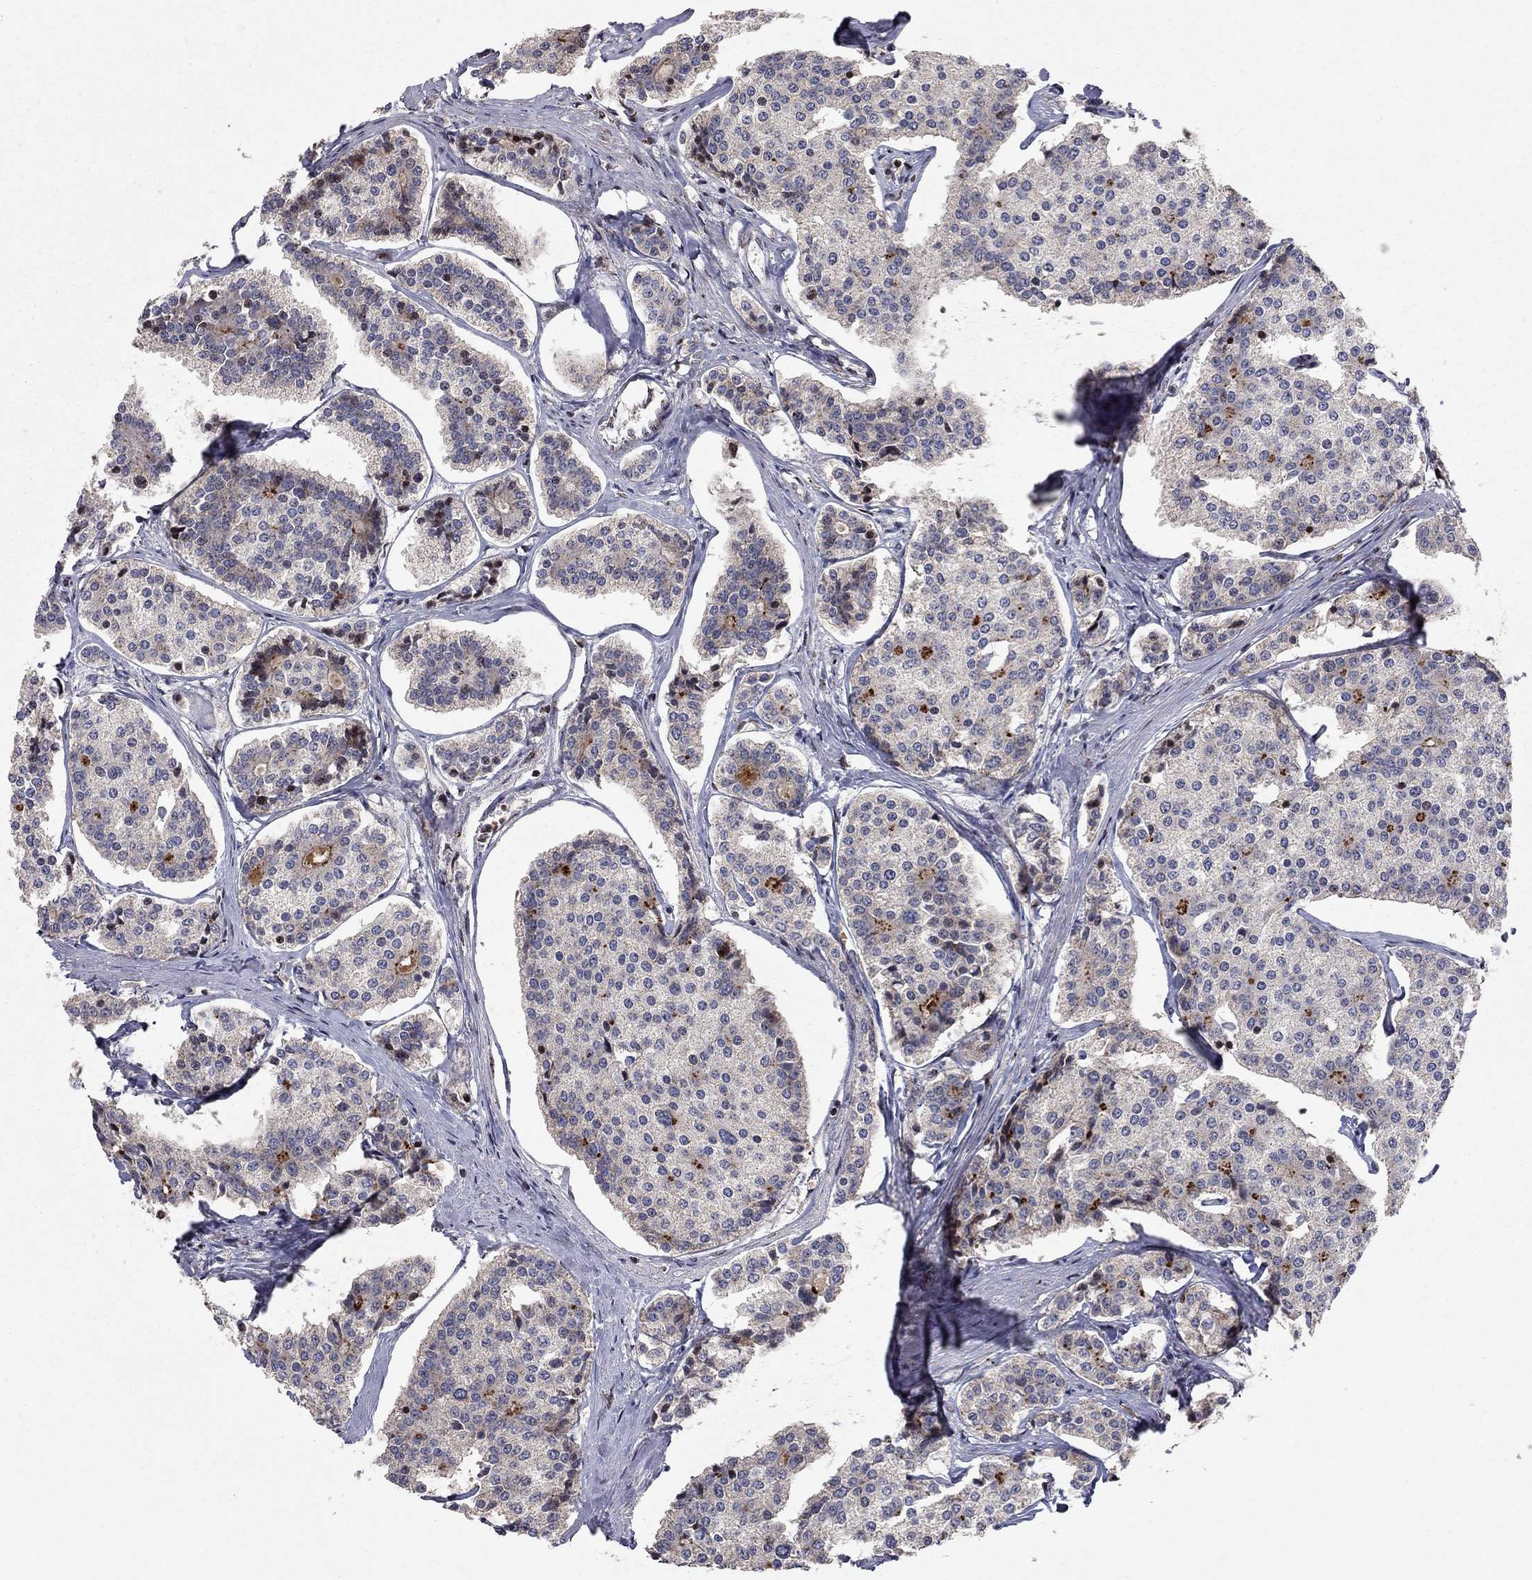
{"staining": {"intensity": "strong", "quantity": "<25%", "location": "cytoplasmic/membranous"}, "tissue": "carcinoid", "cell_type": "Tumor cells", "image_type": "cancer", "snomed": [{"axis": "morphology", "description": "Carcinoid, malignant, NOS"}, {"axis": "topography", "description": "Small intestine"}], "caption": "Tumor cells exhibit medium levels of strong cytoplasmic/membranous positivity in approximately <25% of cells in carcinoid.", "gene": "ERN2", "patient": {"sex": "female", "age": 65}}